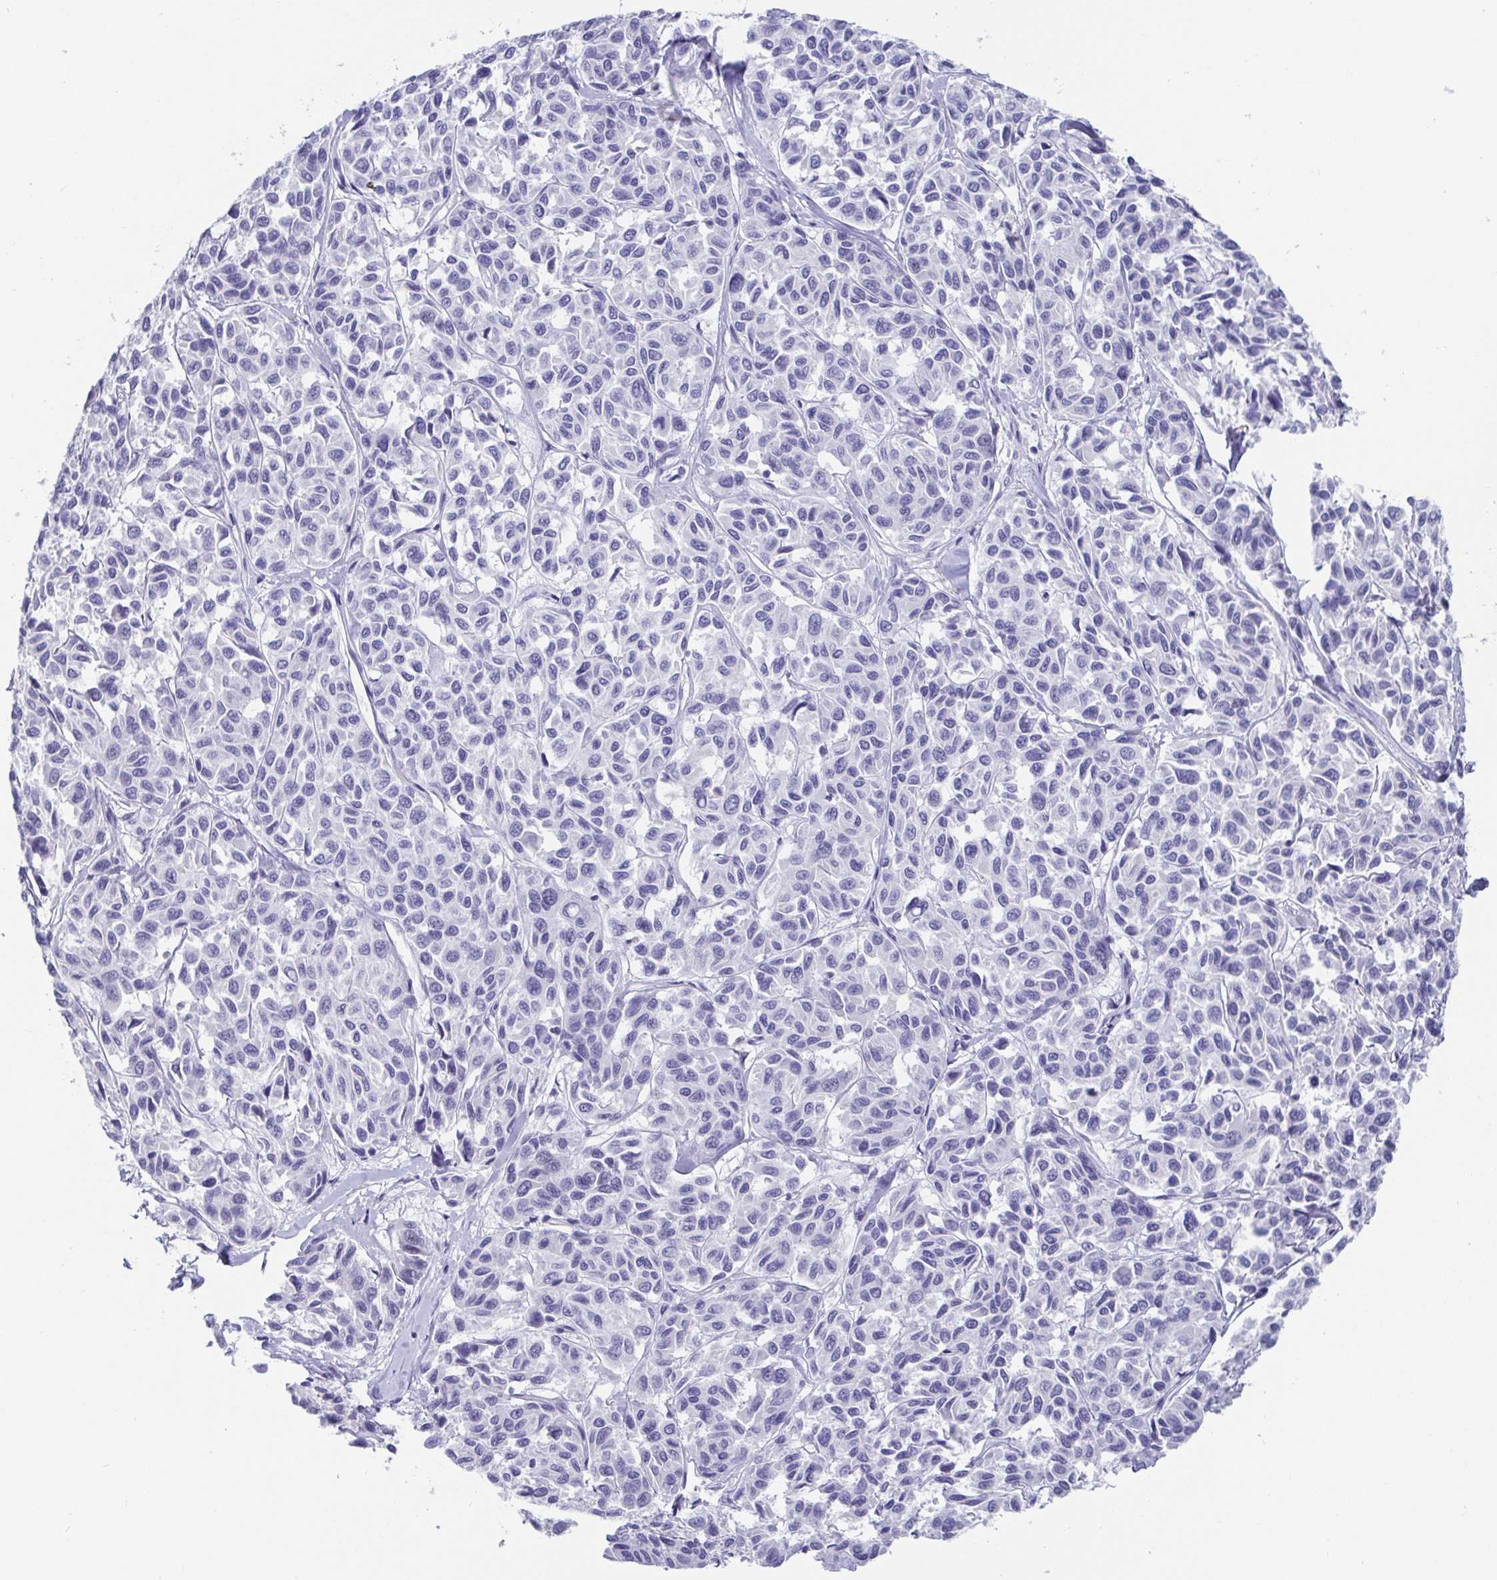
{"staining": {"intensity": "negative", "quantity": "none", "location": "none"}, "tissue": "melanoma", "cell_type": "Tumor cells", "image_type": "cancer", "snomed": [{"axis": "morphology", "description": "Malignant melanoma, NOS"}, {"axis": "topography", "description": "Skin"}], "caption": "Immunohistochemistry (IHC) histopathology image of neoplastic tissue: human melanoma stained with DAB (3,3'-diaminobenzidine) displays no significant protein staining in tumor cells.", "gene": "SCGN", "patient": {"sex": "female", "age": 66}}